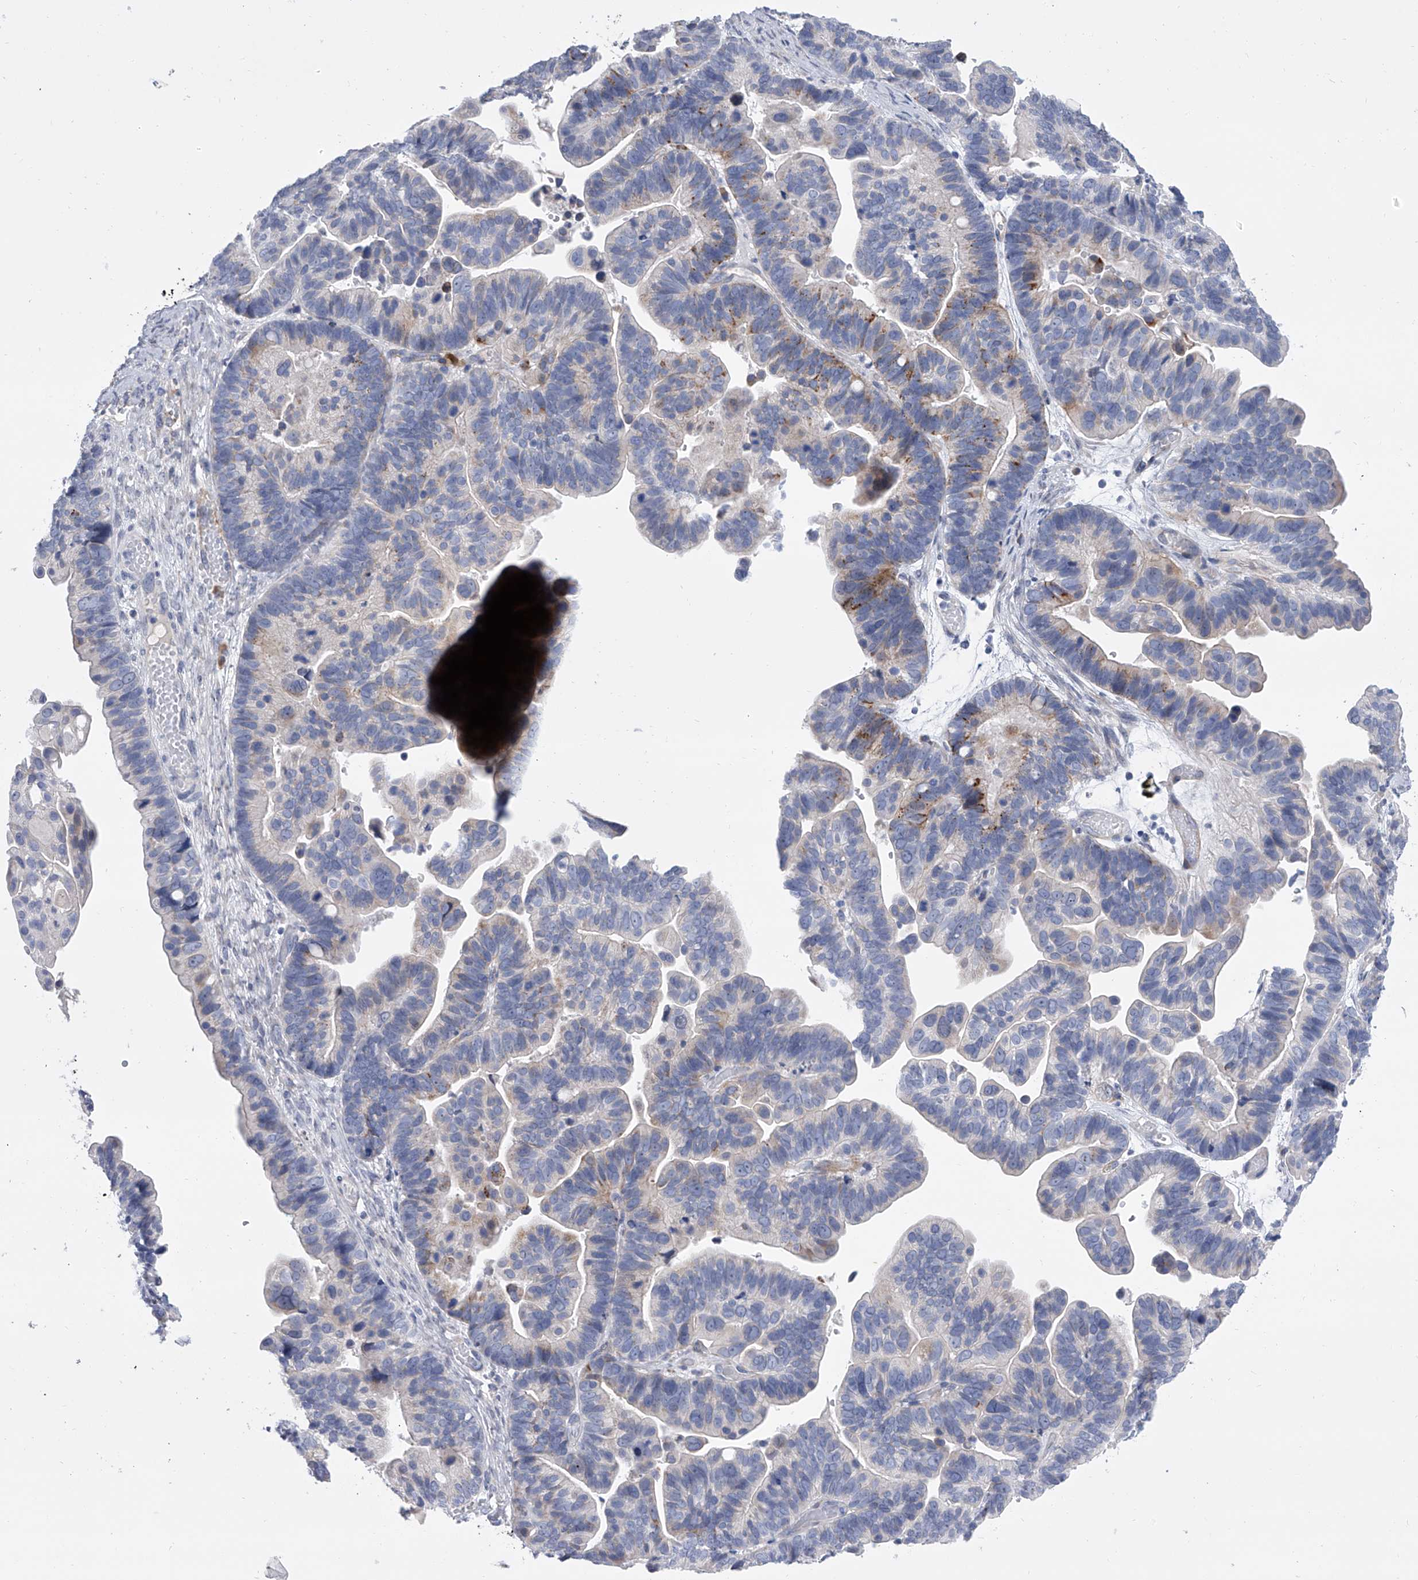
{"staining": {"intensity": "weak", "quantity": "<25%", "location": "cytoplasmic/membranous"}, "tissue": "ovarian cancer", "cell_type": "Tumor cells", "image_type": "cancer", "snomed": [{"axis": "morphology", "description": "Cystadenocarcinoma, serous, NOS"}, {"axis": "topography", "description": "Ovary"}], "caption": "Tumor cells are negative for protein expression in human ovarian cancer (serous cystadenocarcinoma).", "gene": "ALG14", "patient": {"sex": "female", "age": 56}}